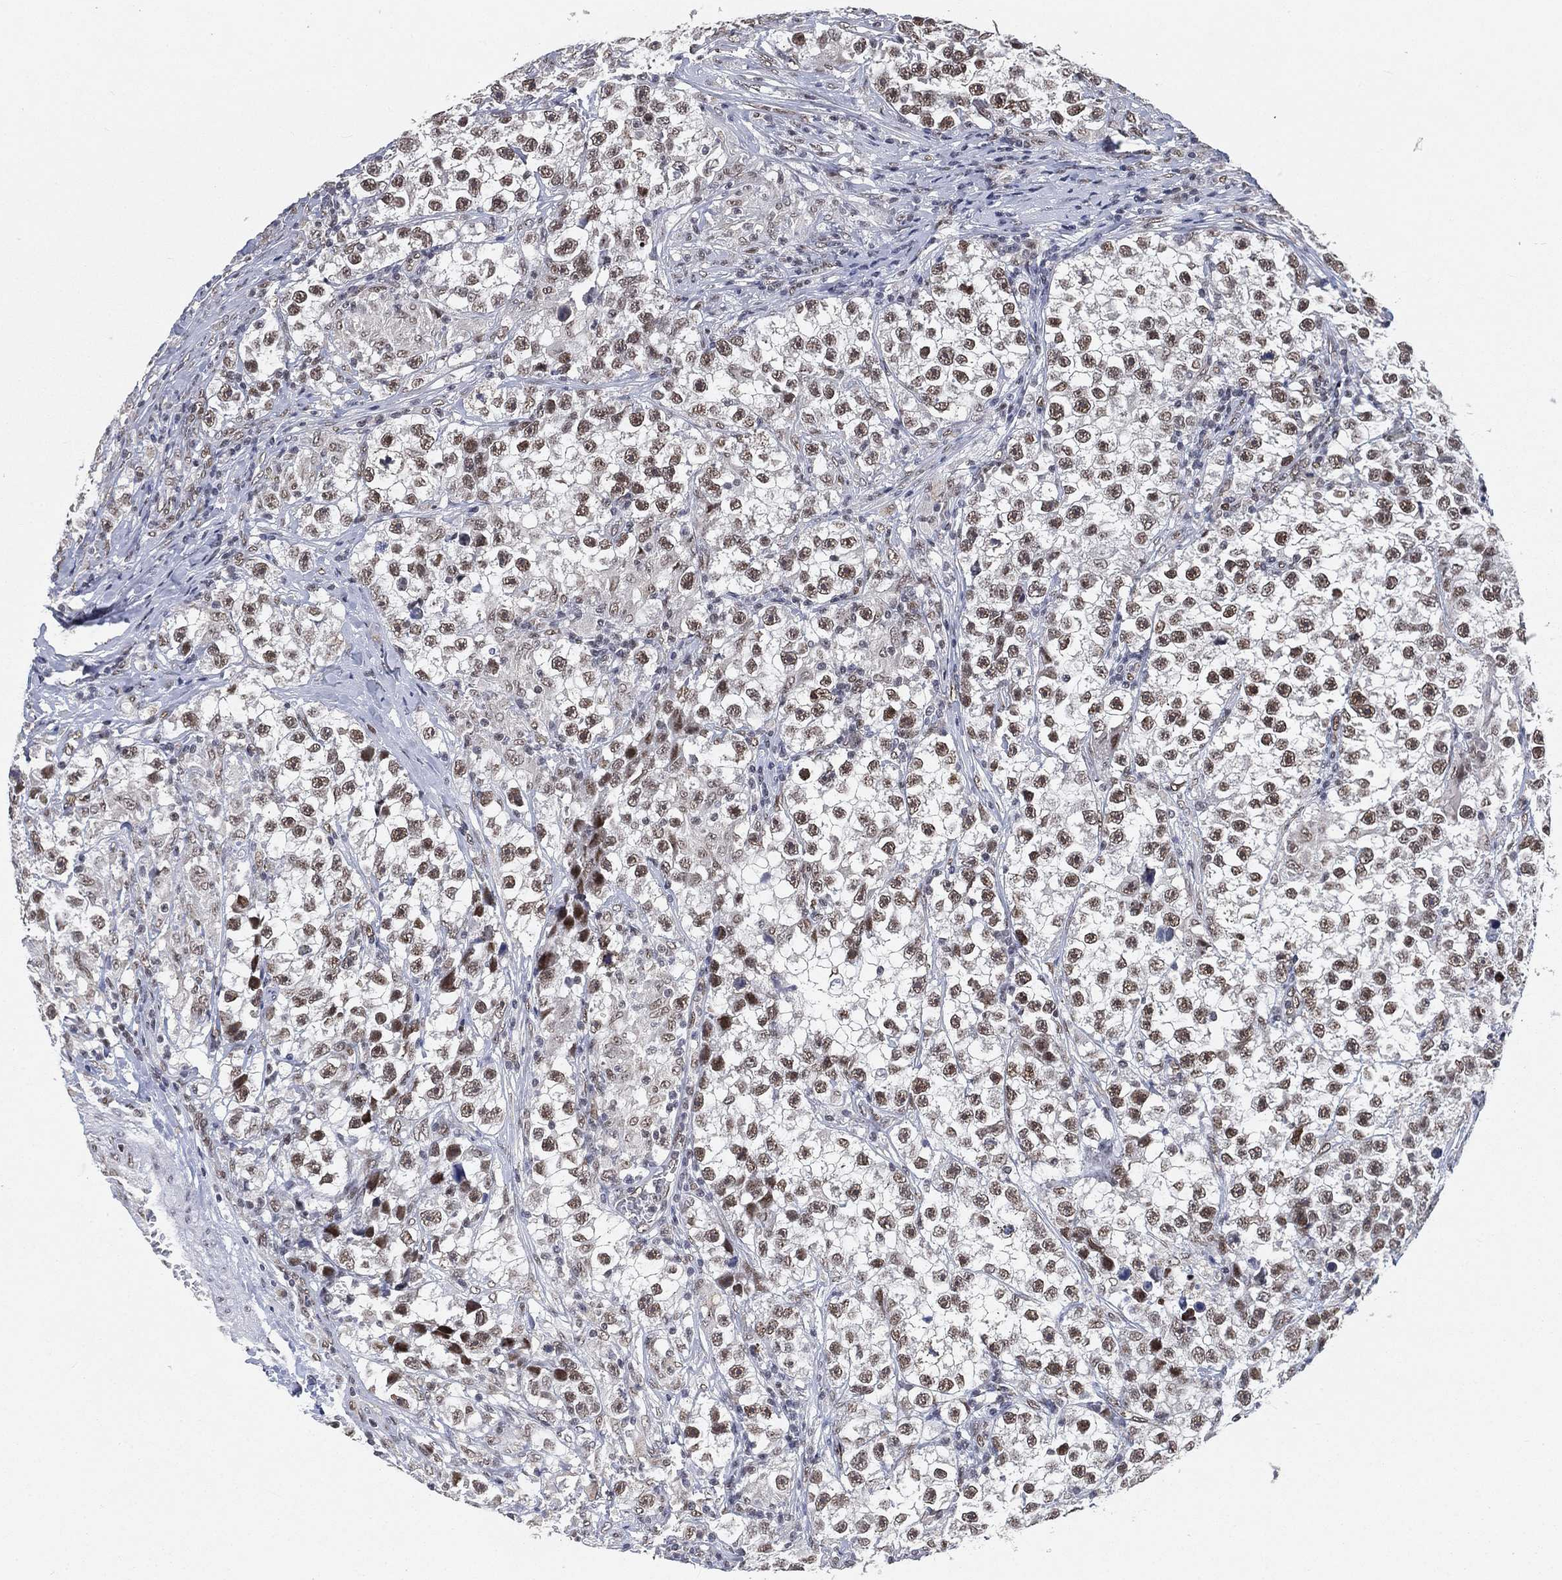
{"staining": {"intensity": "strong", "quantity": "25%-75%", "location": "nuclear"}, "tissue": "testis cancer", "cell_type": "Tumor cells", "image_type": "cancer", "snomed": [{"axis": "morphology", "description": "Seminoma, NOS"}, {"axis": "topography", "description": "Testis"}], "caption": "An image of human testis cancer stained for a protein exhibits strong nuclear brown staining in tumor cells.", "gene": "YLPM1", "patient": {"sex": "male", "age": 46}}